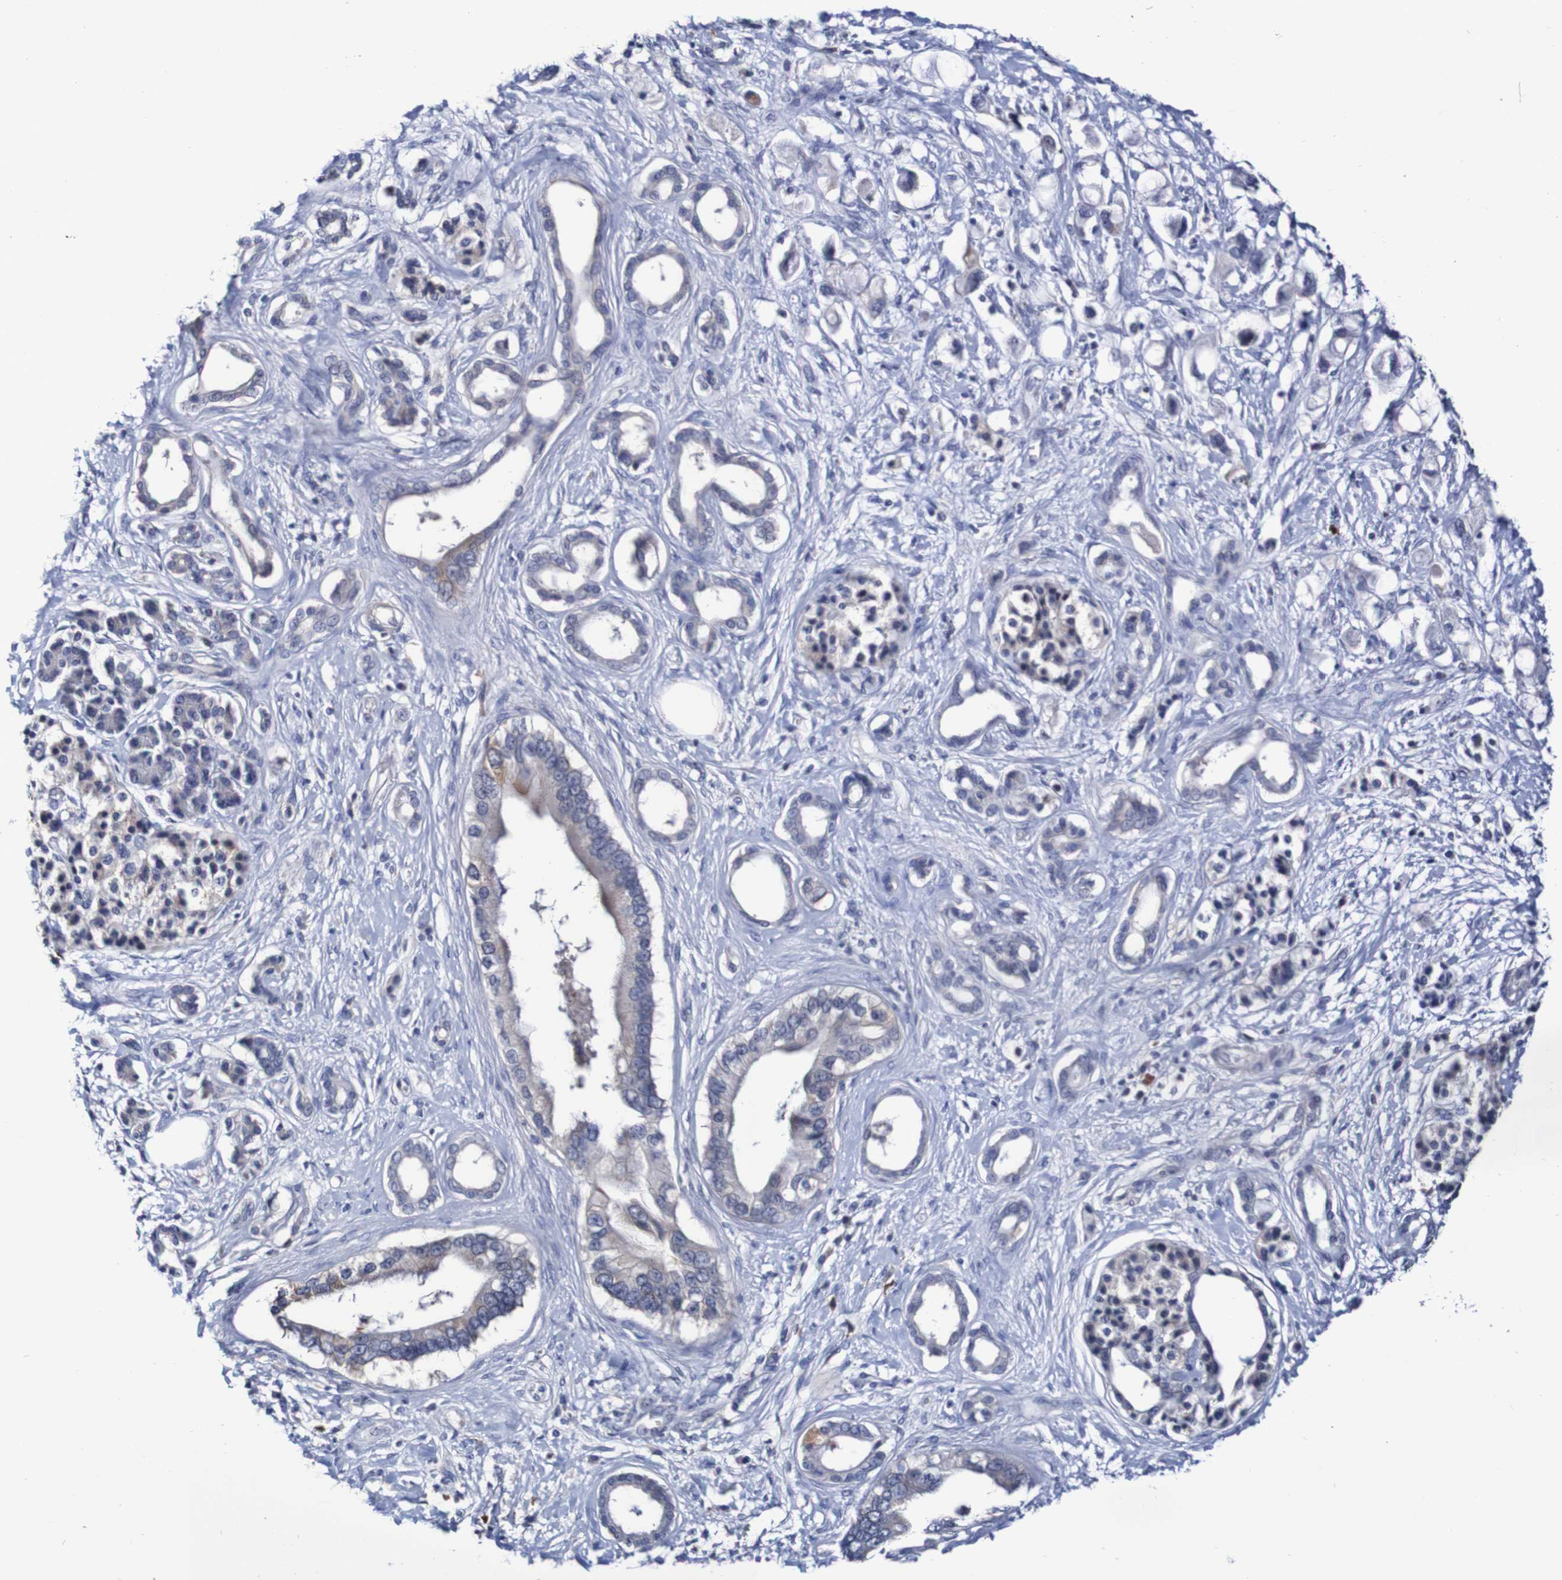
{"staining": {"intensity": "moderate", "quantity": "<25%", "location": "cytoplasmic/membranous"}, "tissue": "pancreatic cancer", "cell_type": "Tumor cells", "image_type": "cancer", "snomed": [{"axis": "morphology", "description": "Adenocarcinoma, NOS"}, {"axis": "topography", "description": "Pancreas"}], "caption": "The histopathology image exhibits immunohistochemical staining of pancreatic cancer (adenocarcinoma). There is moderate cytoplasmic/membranous expression is present in about <25% of tumor cells.", "gene": "ACVR1C", "patient": {"sex": "female", "age": 56}}